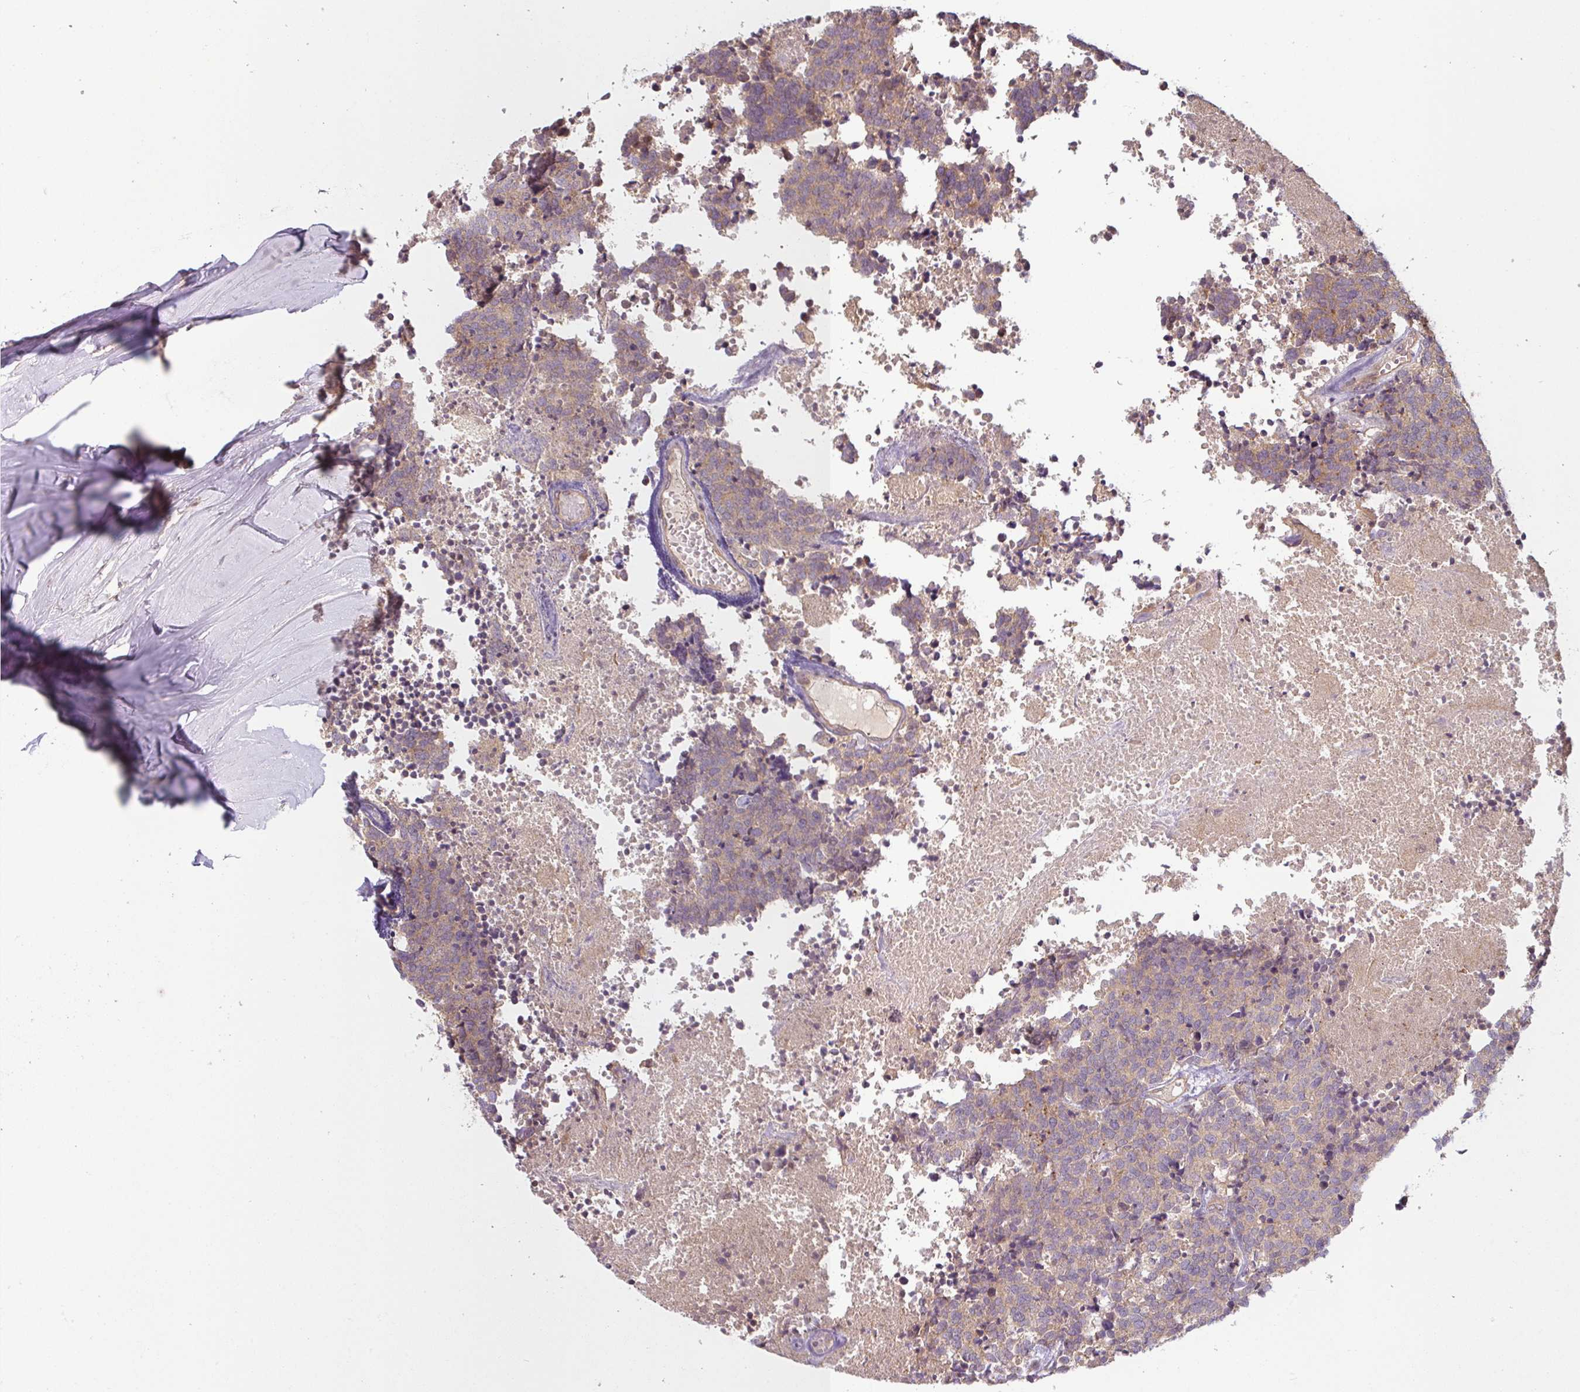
{"staining": {"intensity": "weak", "quantity": ">75%", "location": "cytoplasmic/membranous"}, "tissue": "carcinoid", "cell_type": "Tumor cells", "image_type": "cancer", "snomed": [{"axis": "morphology", "description": "Carcinoid, malignant, NOS"}, {"axis": "topography", "description": "Skin"}], "caption": "This image demonstrates immunohistochemistry (IHC) staining of human carcinoid, with low weak cytoplasmic/membranous staining in approximately >75% of tumor cells.", "gene": "RNF31", "patient": {"sex": "female", "age": 79}}